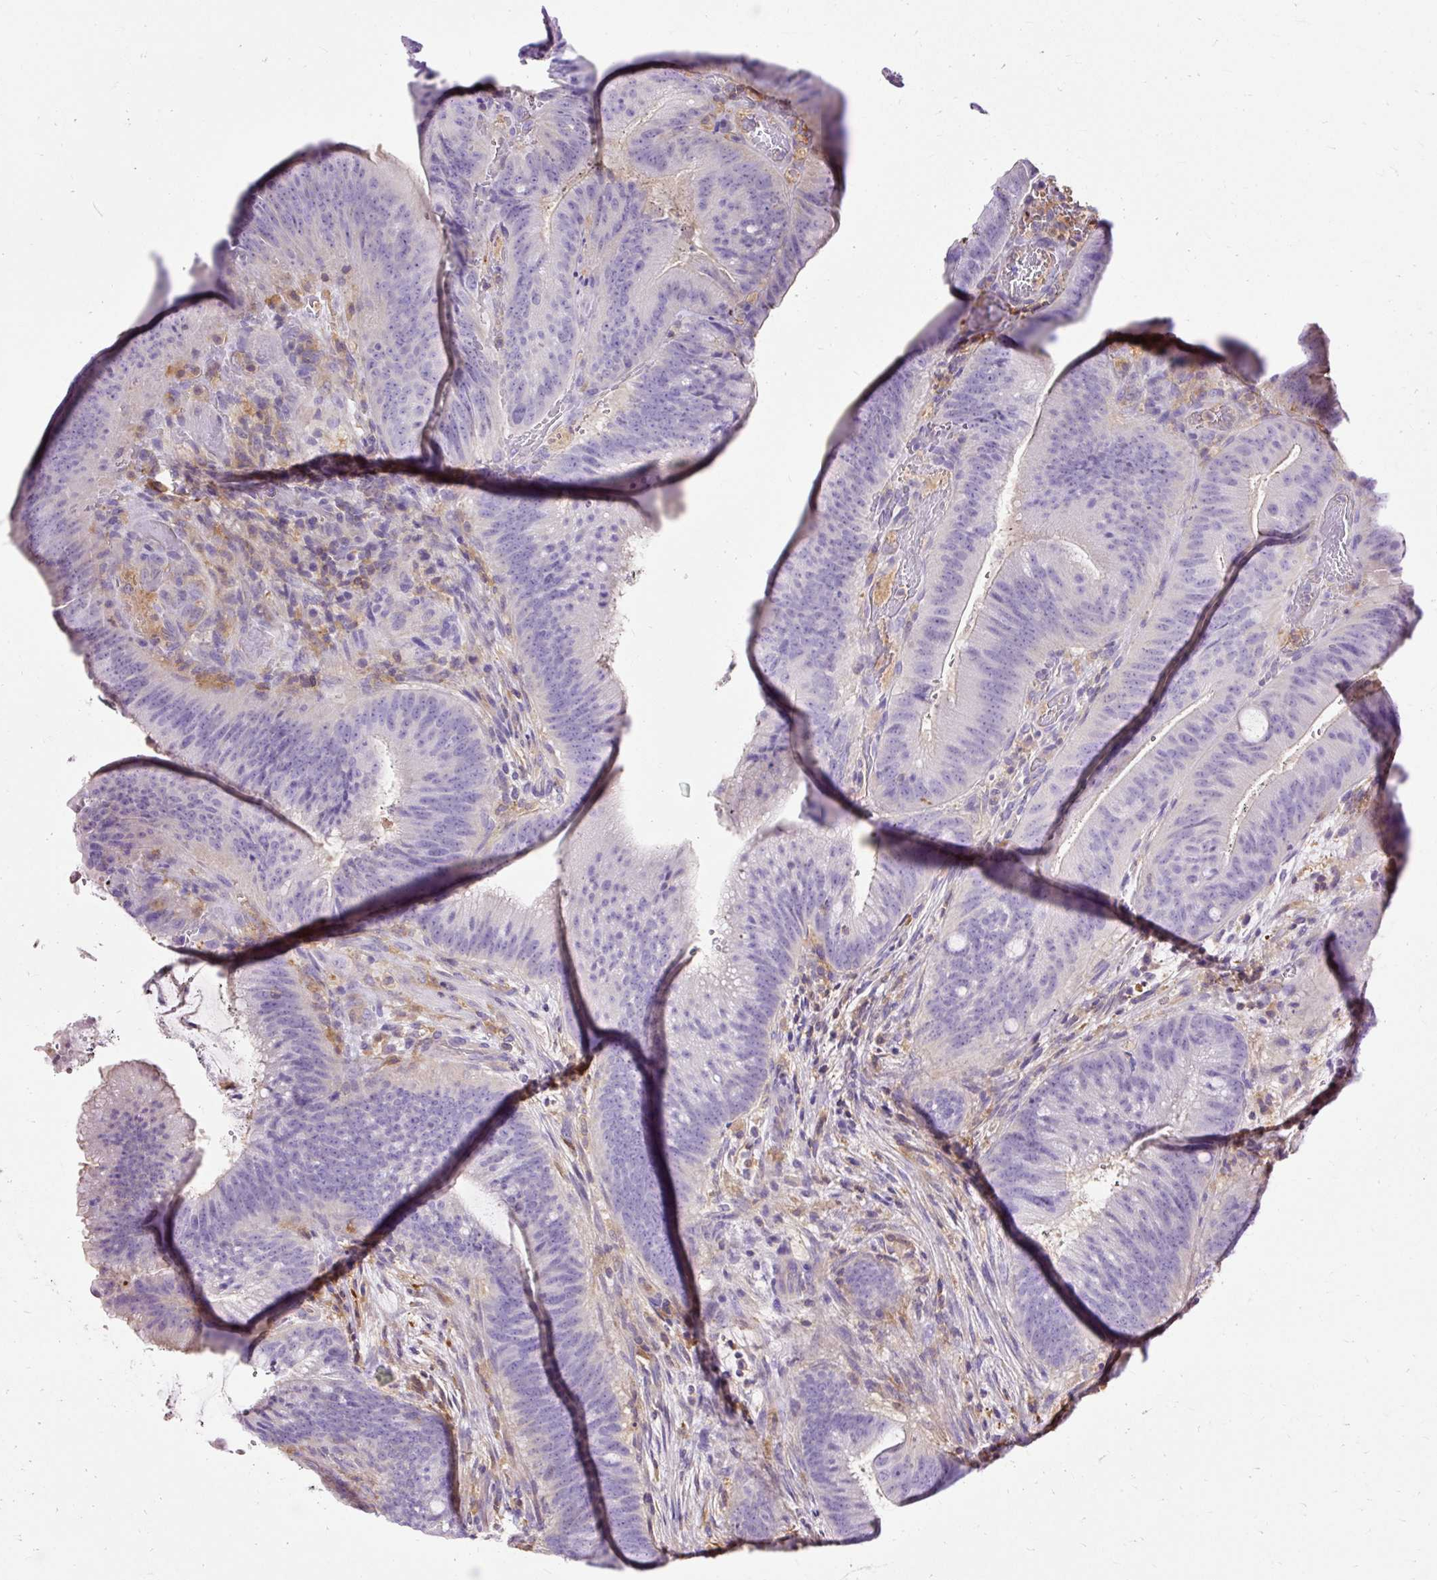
{"staining": {"intensity": "negative", "quantity": "none", "location": "none"}, "tissue": "colorectal cancer", "cell_type": "Tumor cells", "image_type": "cancer", "snomed": [{"axis": "morphology", "description": "Adenocarcinoma, NOS"}, {"axis": "topography", "description": "Colon"}], "caption": "Immunohistochemistry (IHC) of human colorectal cancer demonstrates no expression in tumor cells.", "gene": "TWF2", "patient": {"sex": "female", "age": 43}}